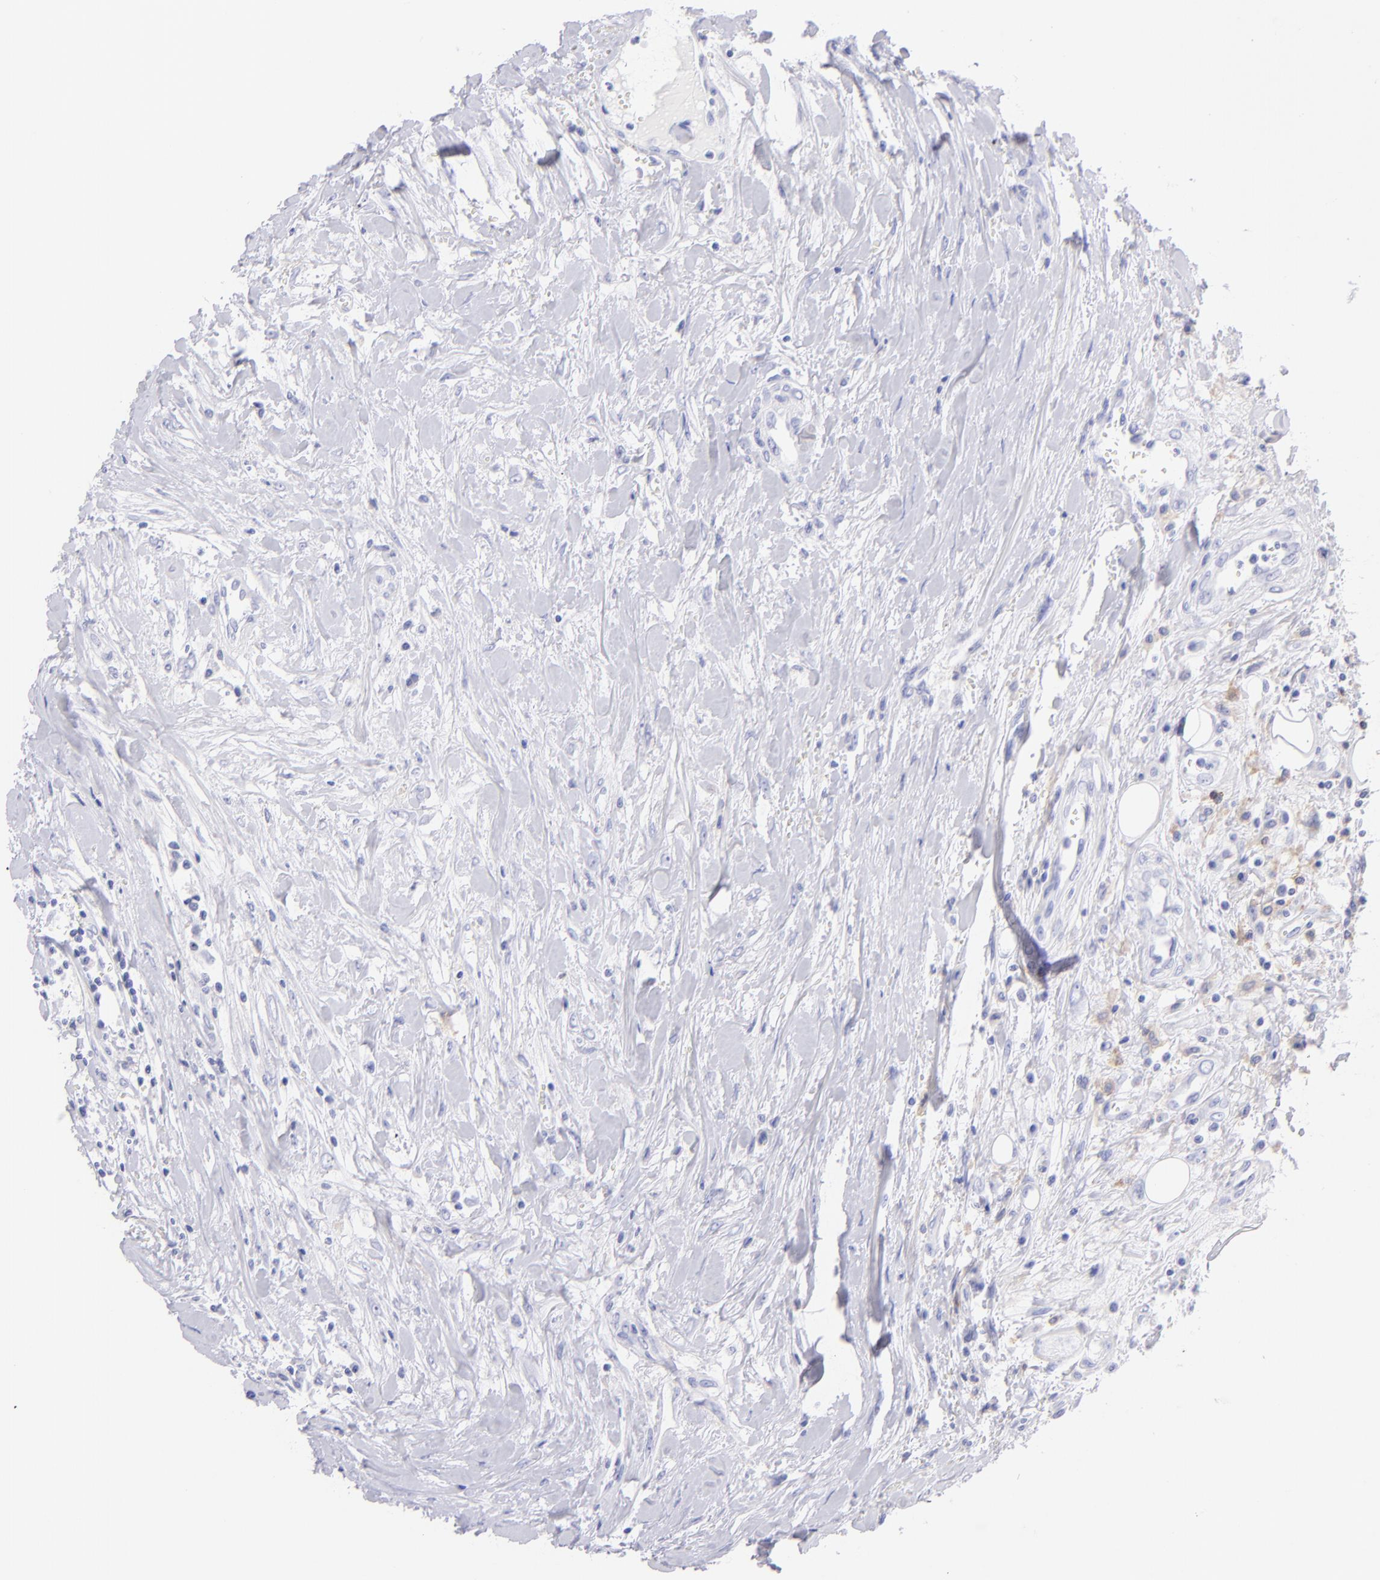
{"staining": {"intensity": "negative", "quantity": "none", "location": "none"}, "tissue": "head and neck cancer", "cell_type": "Tumor cells", "image_type": "cancer", "snomed": [{"axis": "morphology", "description": "Squamous cell carcinoma, NOS"}, {"axis": "morphology", "description": "Squamous cell carcinoma, metastatic, NOS"}, {"axis": "topography", "description": "Lymph node"}, {"axis": "topography", "description": "Salivary gland"}, {"axis": "topography", "description": "Head-Neck"}], "caption": "Tumor cells are negative for protein expression in human head and neck squamous cell carcinoma.", "gene": "CD72", "patient": {"sex": "female", "age": 74}}